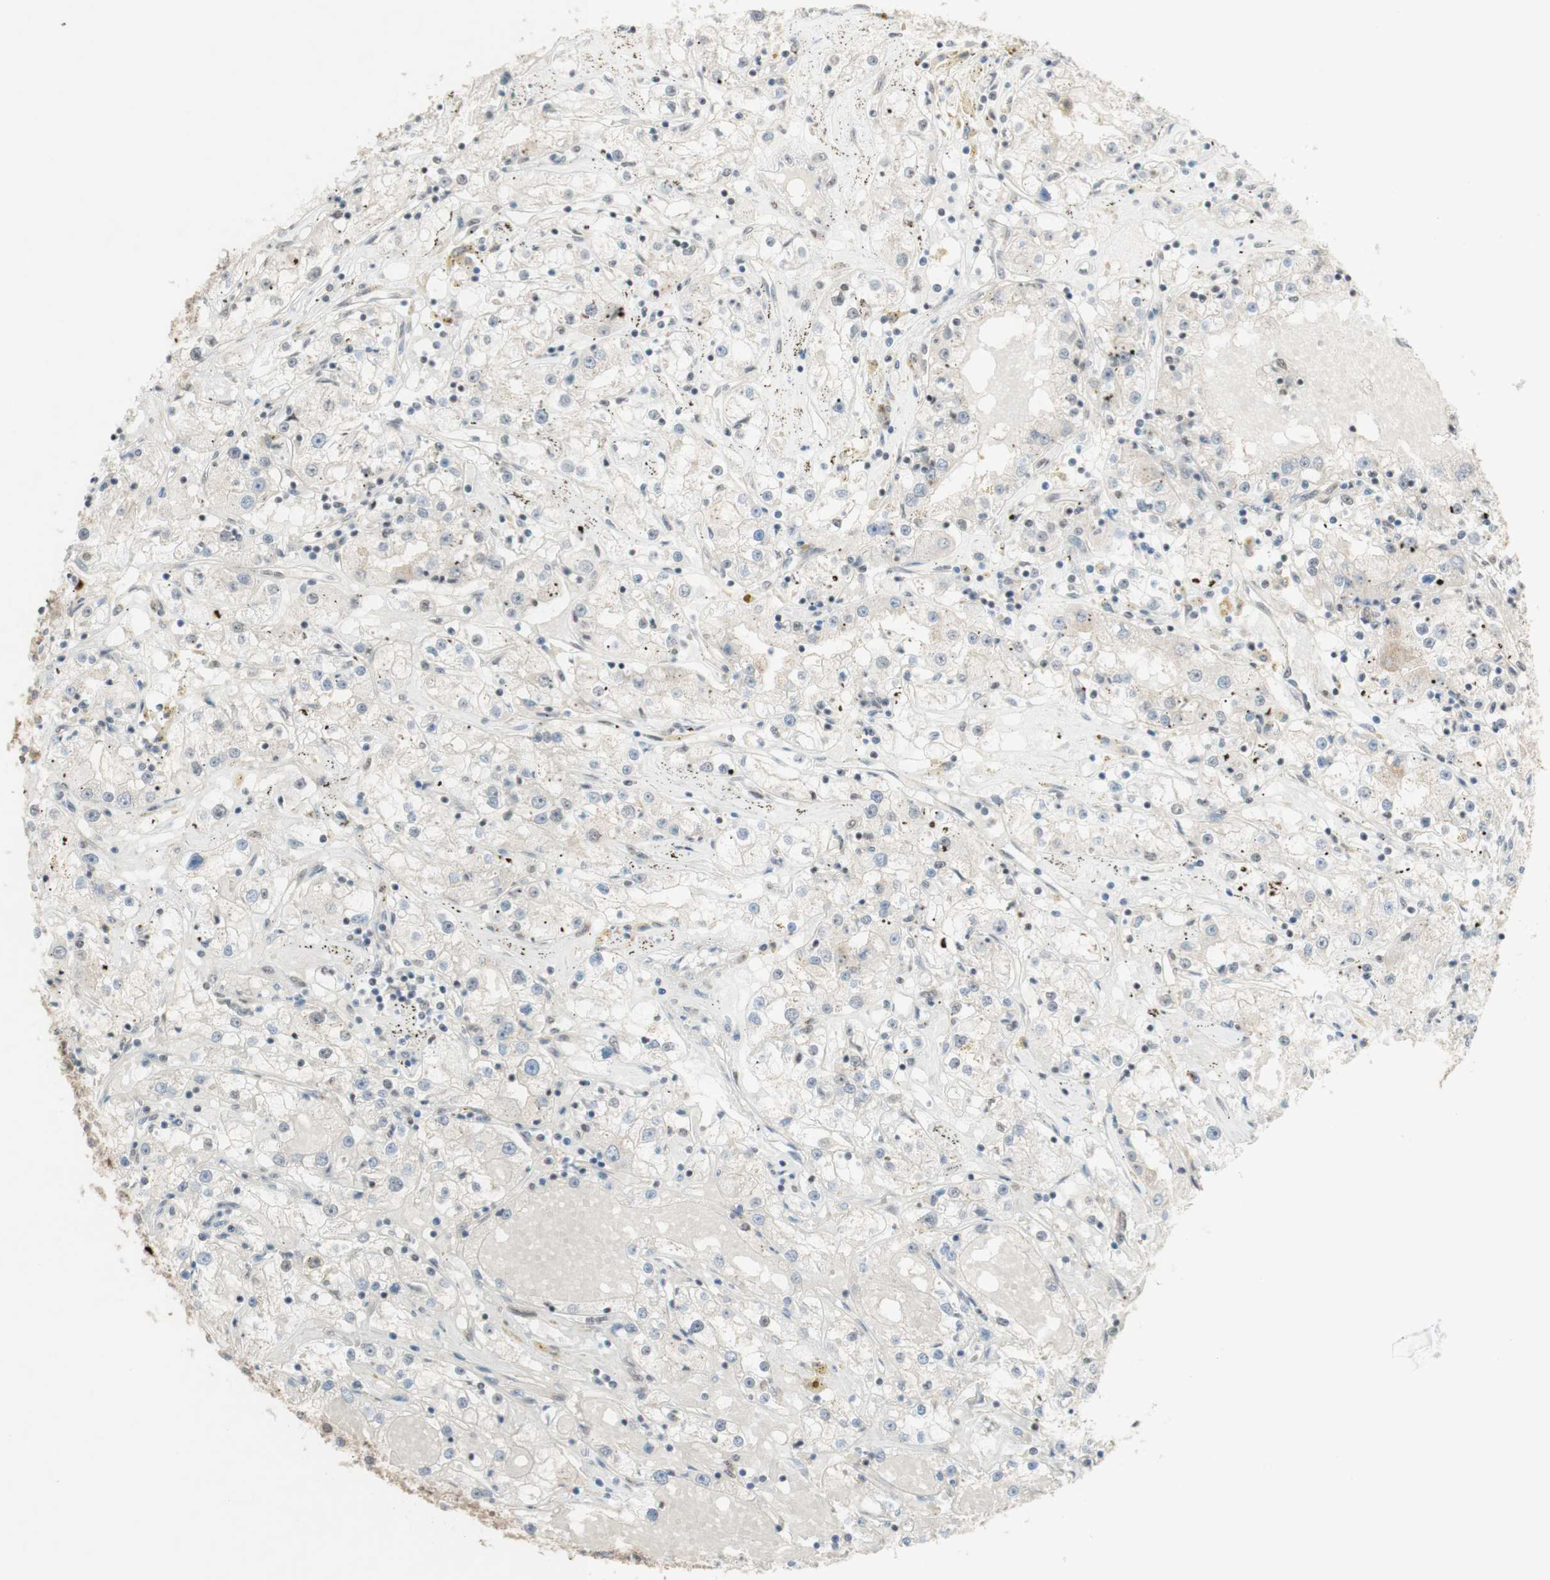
{"staining": {"intensity": "weak", "quantity": ">75%", "location": "cytoplasmic/membranous"}, "tissue": "renal cancer", "cell_type": "Tumor cells", "image_type": "cancer", "snomed": [{"axis": "morphology", "description": "Adenocarcinoma, NOS"}, {"axis": "topography", "description": "Kidney"}], "caption": "A micrograph of human adenocarcinoma (renal) stained for a protein shows weak cytoplasmic/membranous brown staining in tumor cells. Using DAB (3,3'-diaminobenzidine) (brown) and hematoxylin (blue) stains, captured at high magnification using brightfield microscopy.", "gene": "CYLD", "patient": {"sex": "male", "age": 56}}